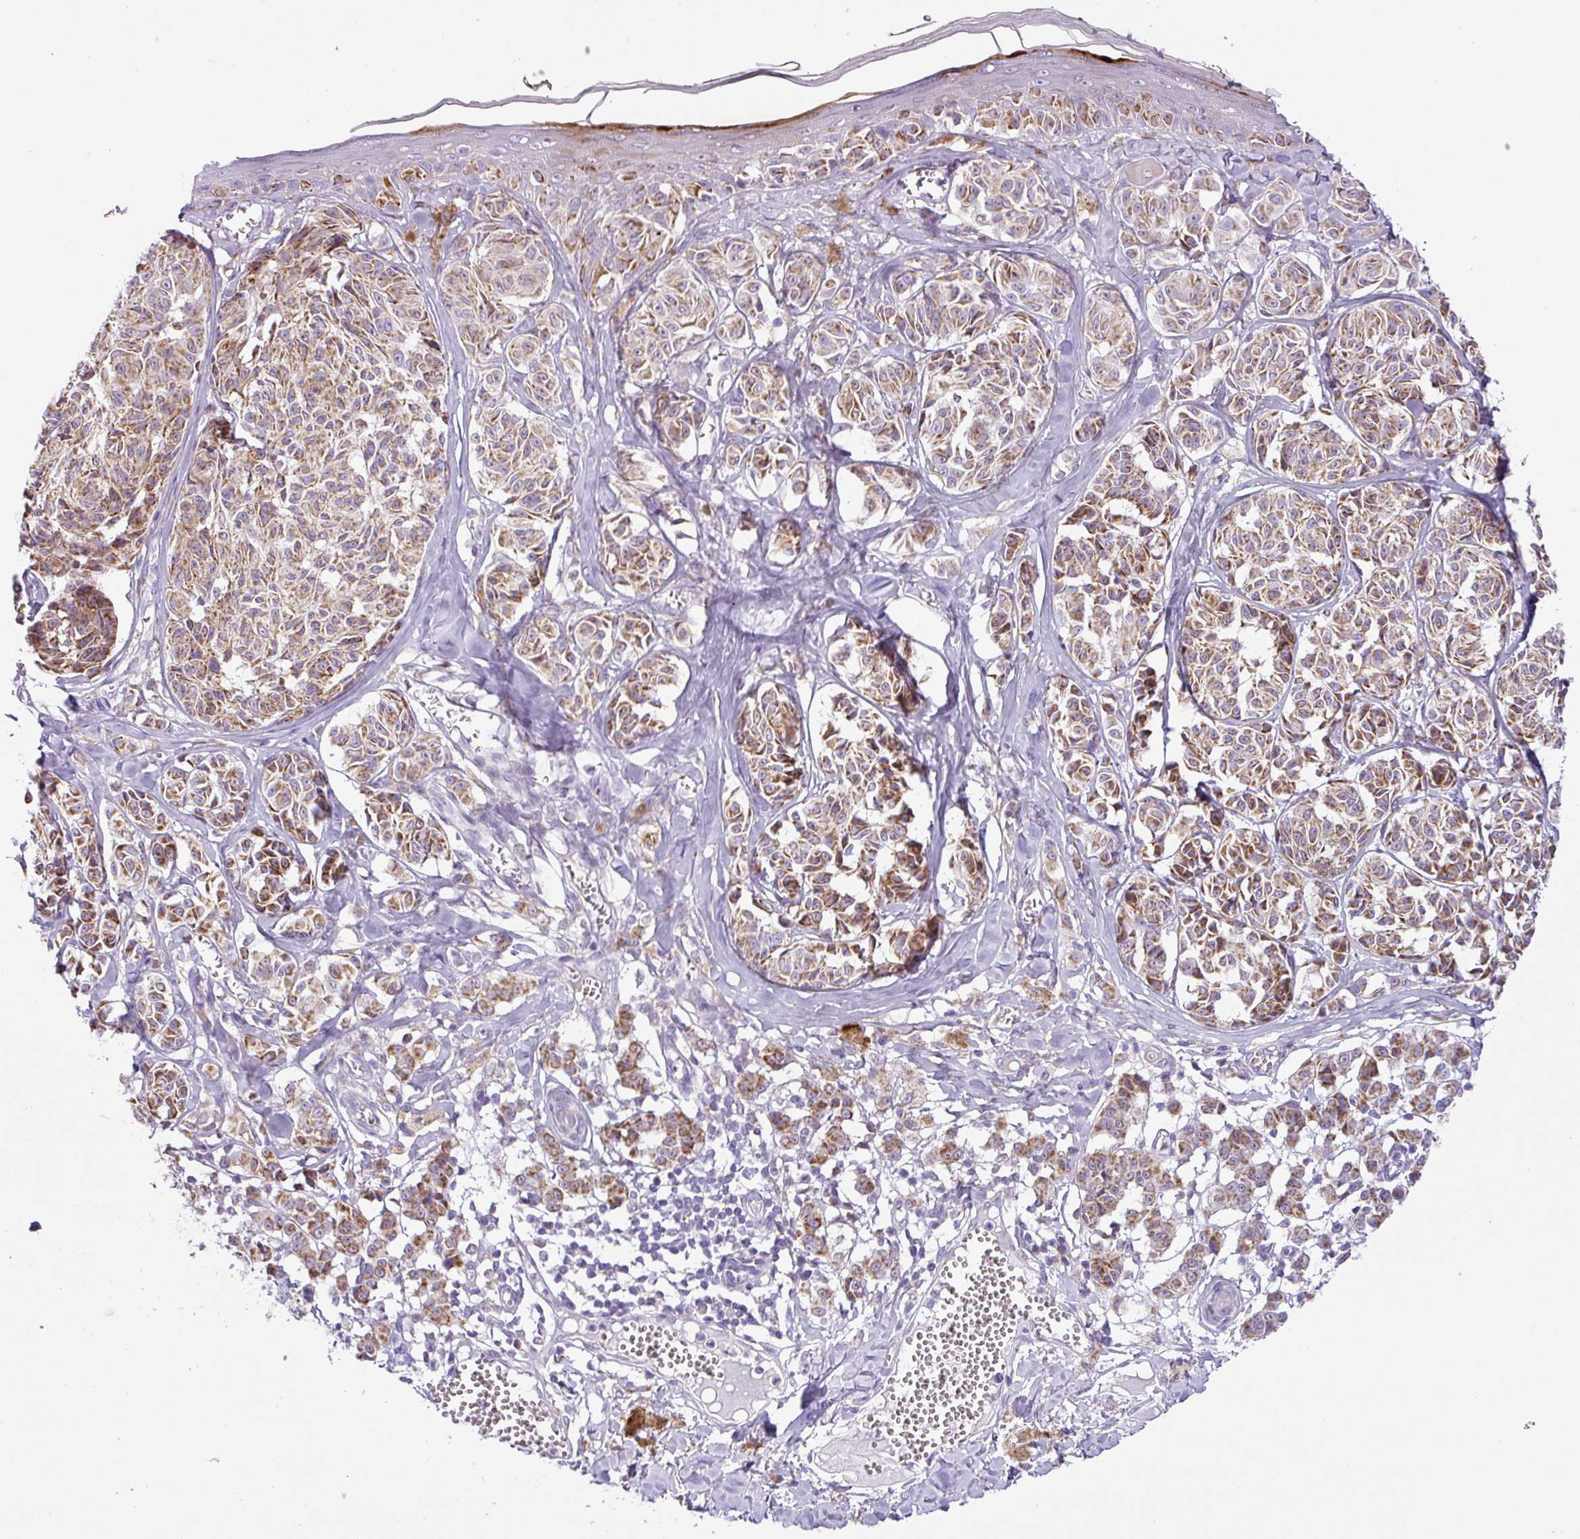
{"staining": {"intensity": "moderate", "quantity": ">75%", "location": "cytoplasmic/membranous"}, "tissue": "melanoma", "cell_type": "Tumor cells", "image_type": "cancer", "snomed": [{"axis": "morphology", "description": "Malignant melanoma, NOS"}, {"axis": "topography", "description": "Skin"}], "caption": "A high-resolution photomicrograph shows IHC staining of melanoma, which reveals moderate cytoplasmic/membranous staining in about >75% of tumor cells. (DAB IHC with brightfield microscopy, high magnification).", "gene": "HMCN2", "patient": {"sex": "female", "age": 43}}